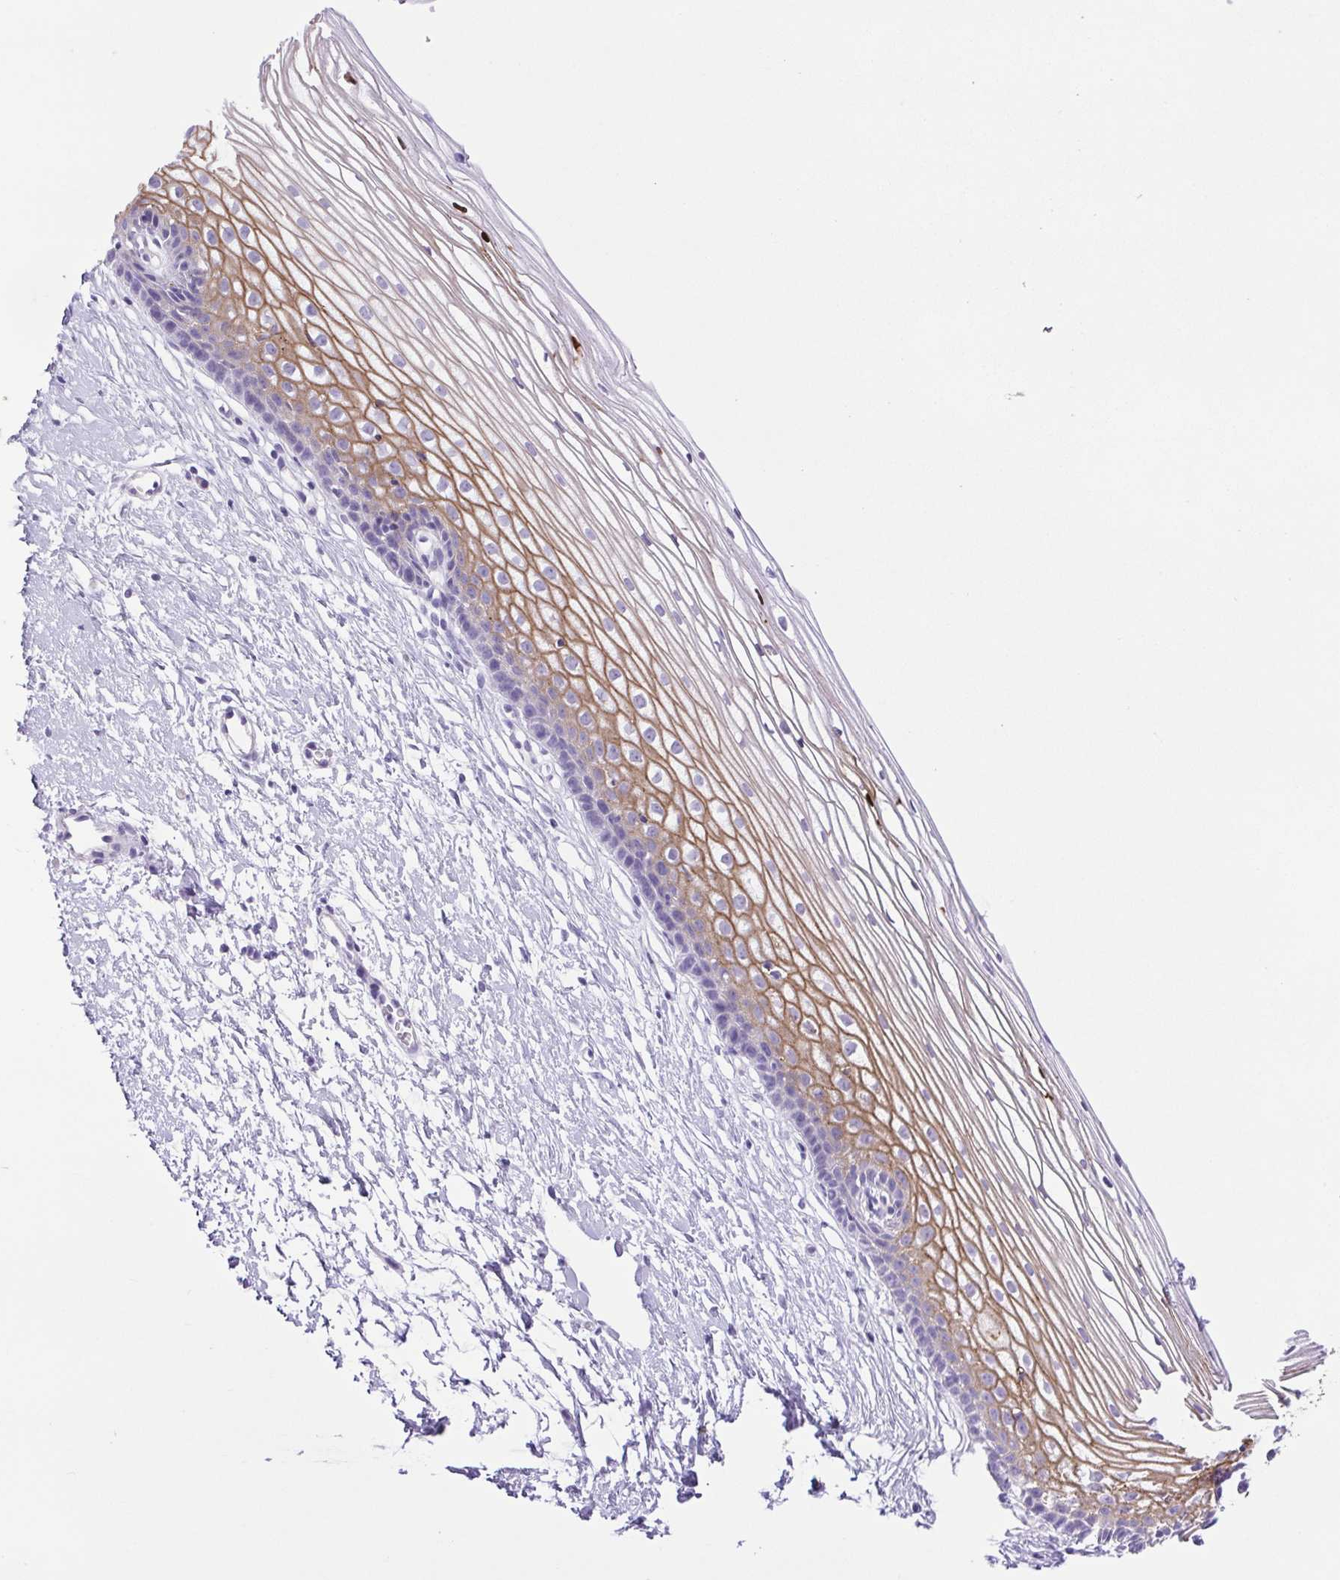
{"staining": {"intensity": "negative", "quantity": "none", "location": "none"}, "tissue": "cervix", "cell_type": "Glandular cells", "image_type": "normal", "snomed": [{"axis": "morphology", "description": "Normal tissue, NOS"}, {"axis": "topography", "description": "Cervix"}], "caption": "Immunohistochemistry micrograph of normal cervix stained for a protein (brown), which demonstrates no expression in glandular cells.", "gene": "CDSN", "patient": {"sex": "female", "age": 40}}